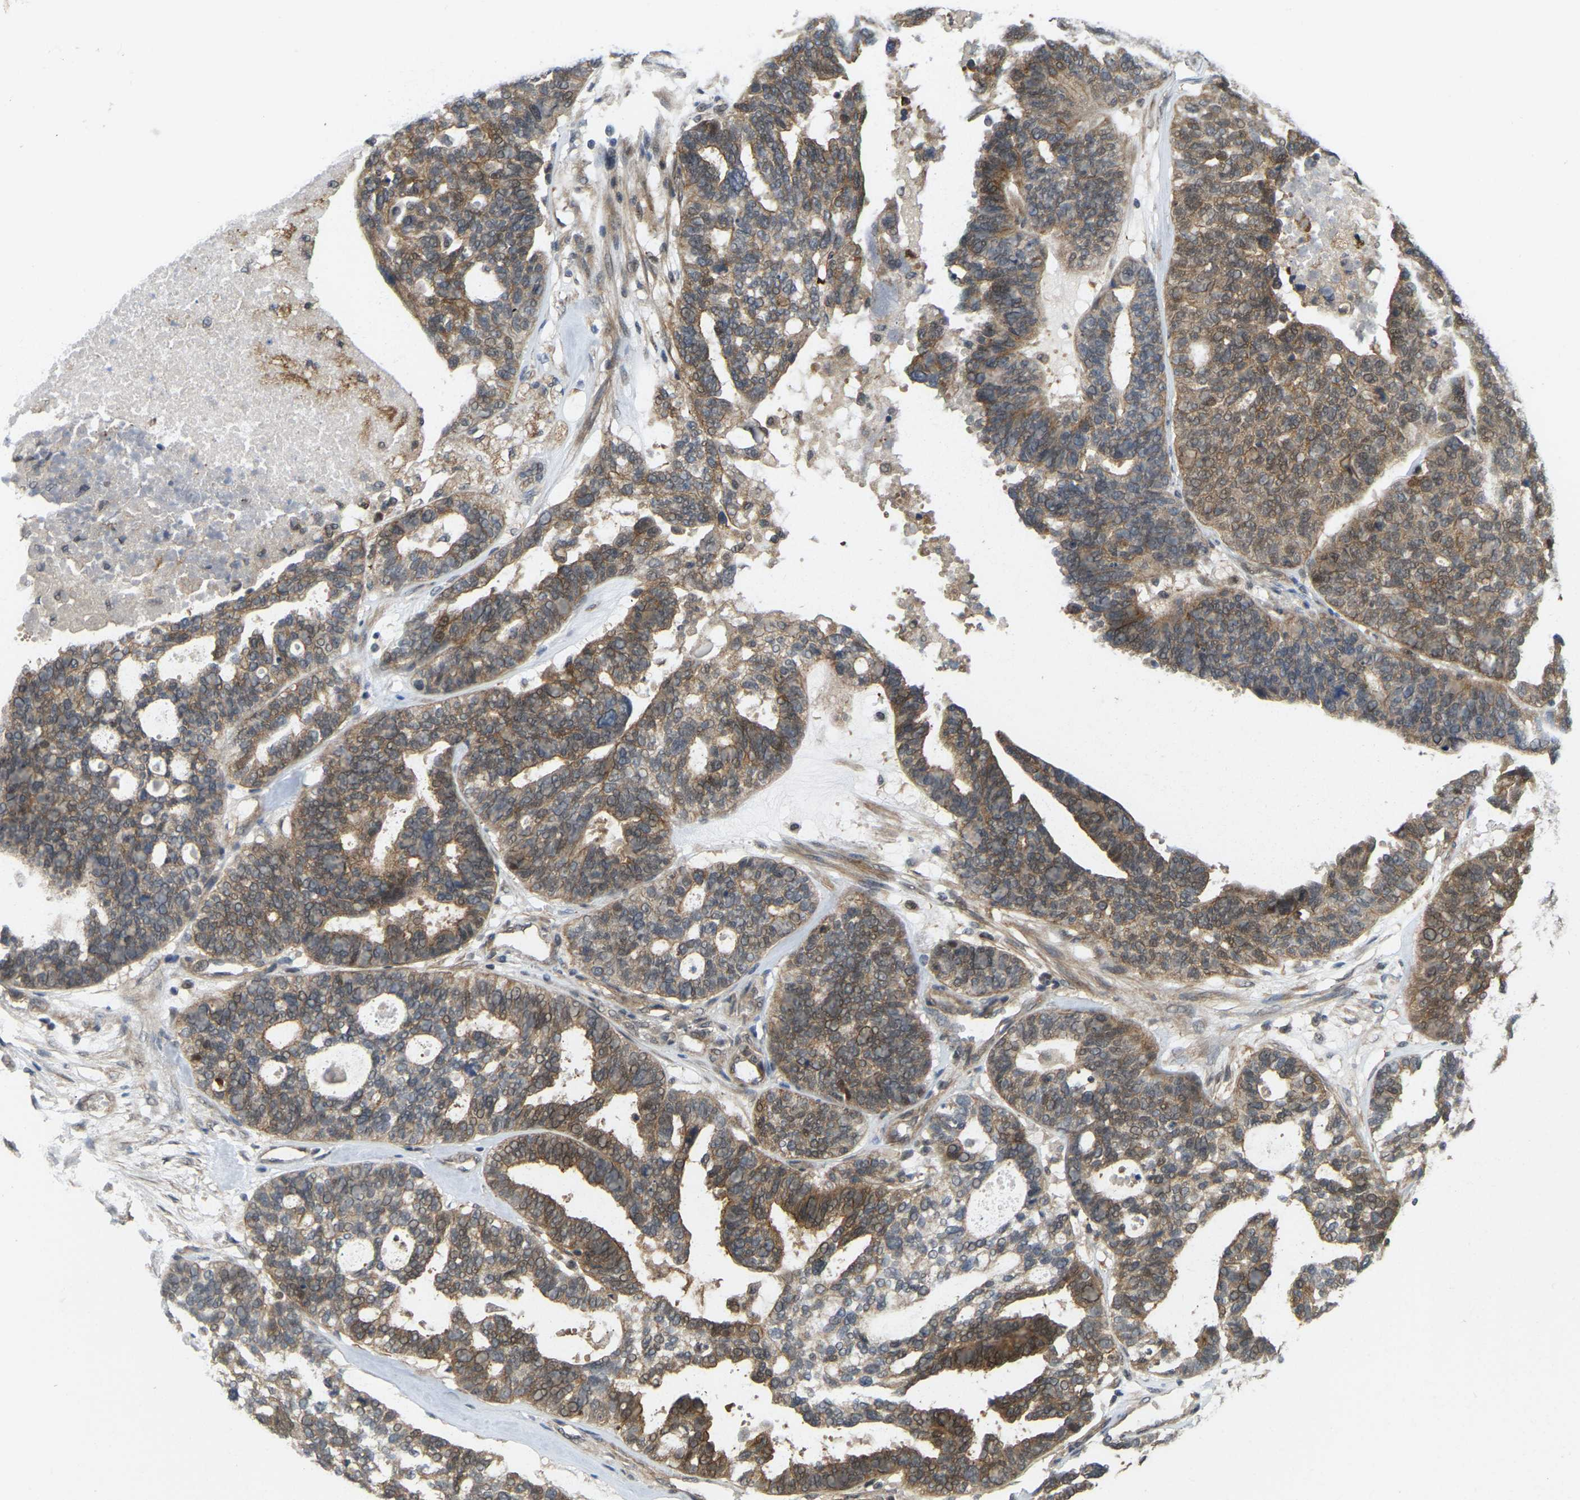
{"staining": {"intensity": "moderate", "quantity": ">75%", "location": "cytoplasmic/membranous"}, "tissue": "ovarian cancer", "cell_type": "Tumor cells", "image_type": "cancer", "snomed": [{"axis": "morphology", "description": "Cystadenocarcinoma, serous, NOS"}, {"axis": "topography", "description": "Ovary"}], "caption": "The immunohistochemical stain labels moderate cytoplasmic/membranous expression in tumor cells of ovarian cancer tissue.", "gene": "SERPINB5", "patient": {"sex": "female", "age": 59}}